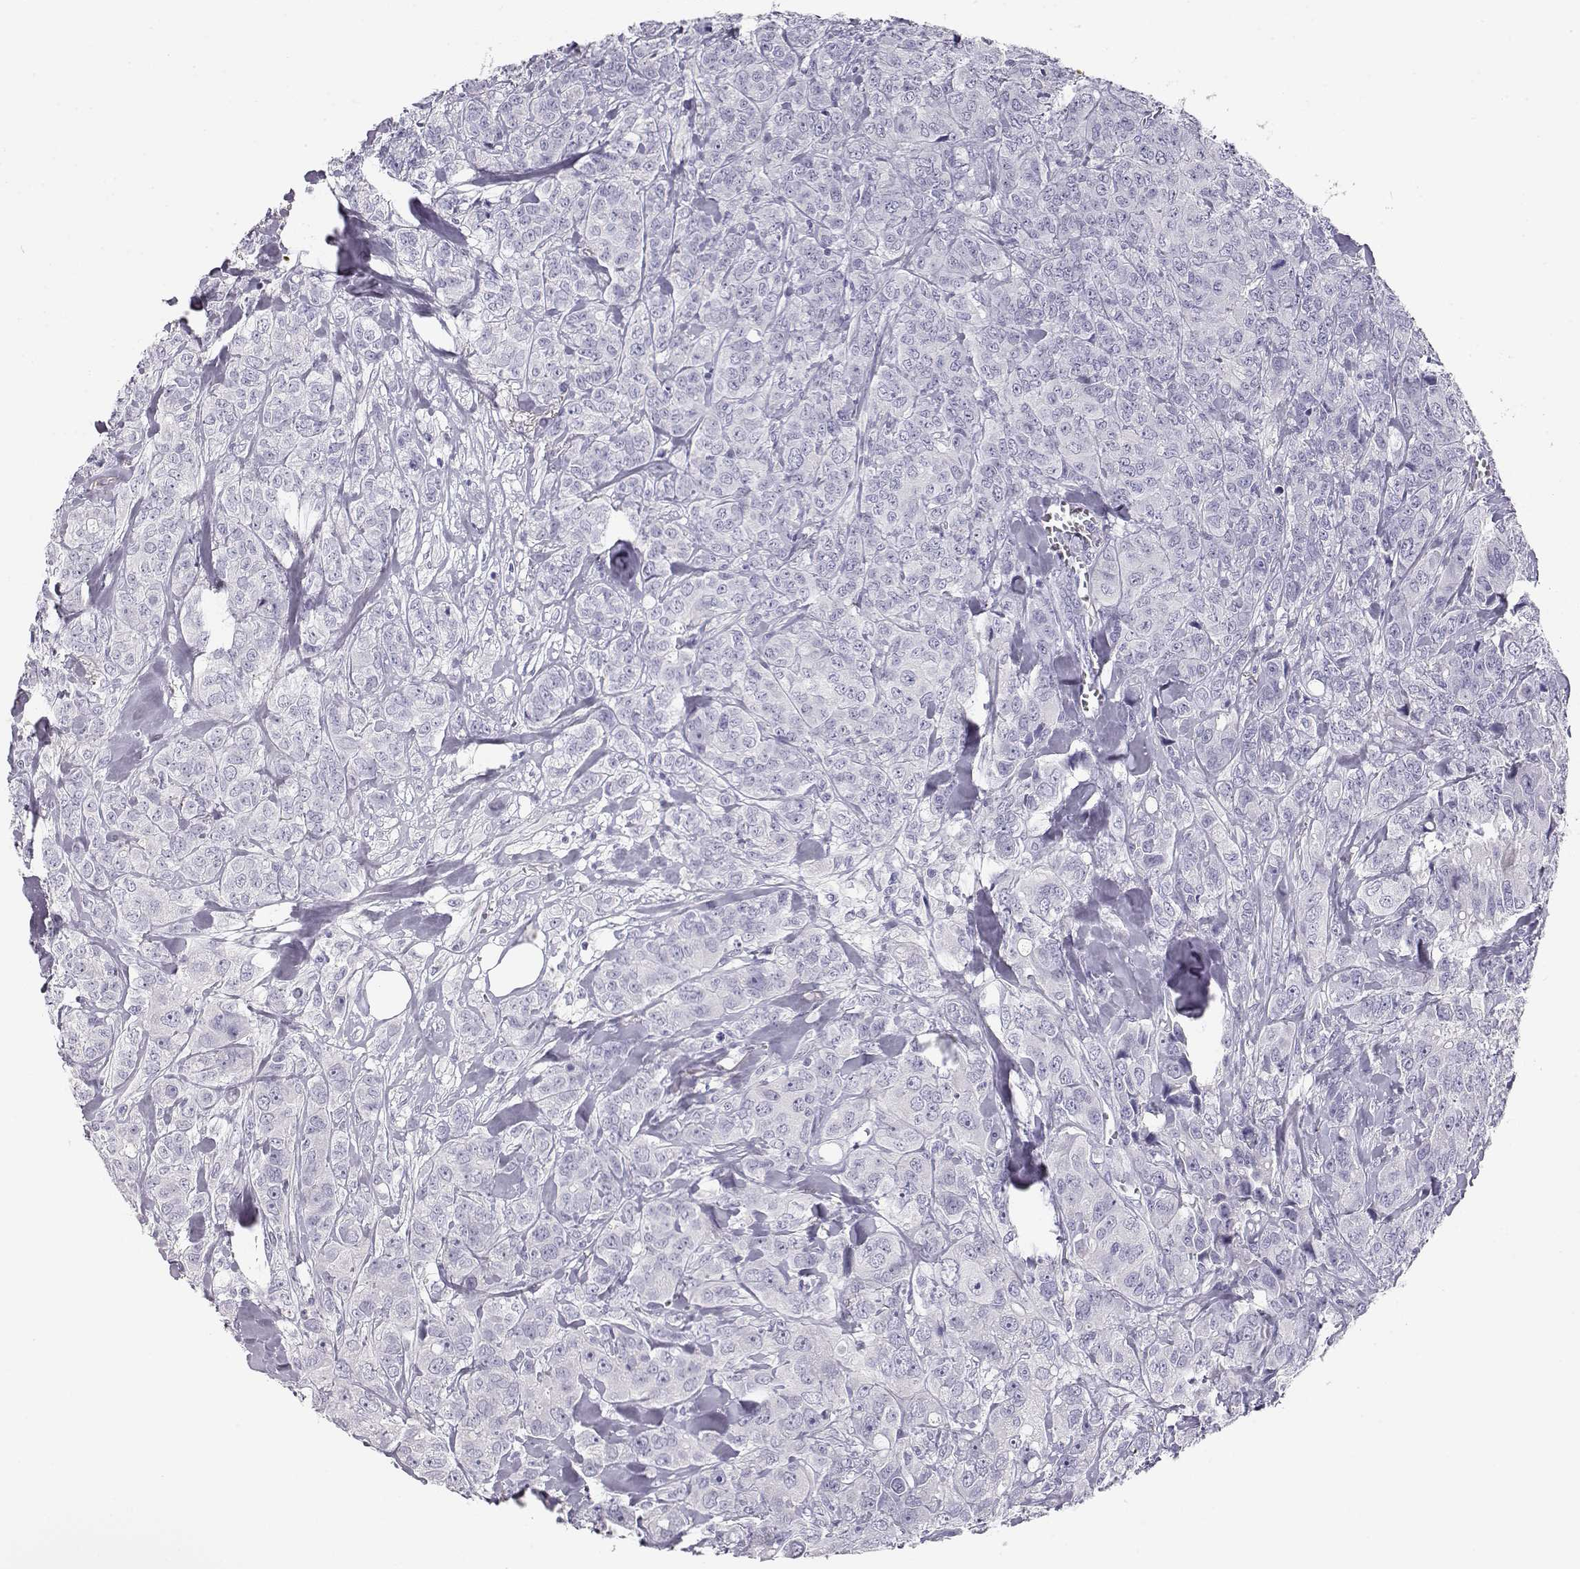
{"staining": {"intensity": "negative", "quantity": "none", "location": "none"}, "tissue": "breast cancer", "cell_type": "Tumor cells", "image_type": "cancer", "snomed": [{"axis": "morphology", "description": "Duct carcinoma"}, {"axis": "topography", "description": "Breast"}], "caption": "IHC of human breast cancer (intraductal carcinoma) displays no expression in tumor cells. The staining is performed using DAB (3,3'-diaminobenzidine) brown chromogen with nuclei counter-stained in using hematoxylin.", "gene": "SLCO6A1", "patient": {"sex": "female", "age": 43}}